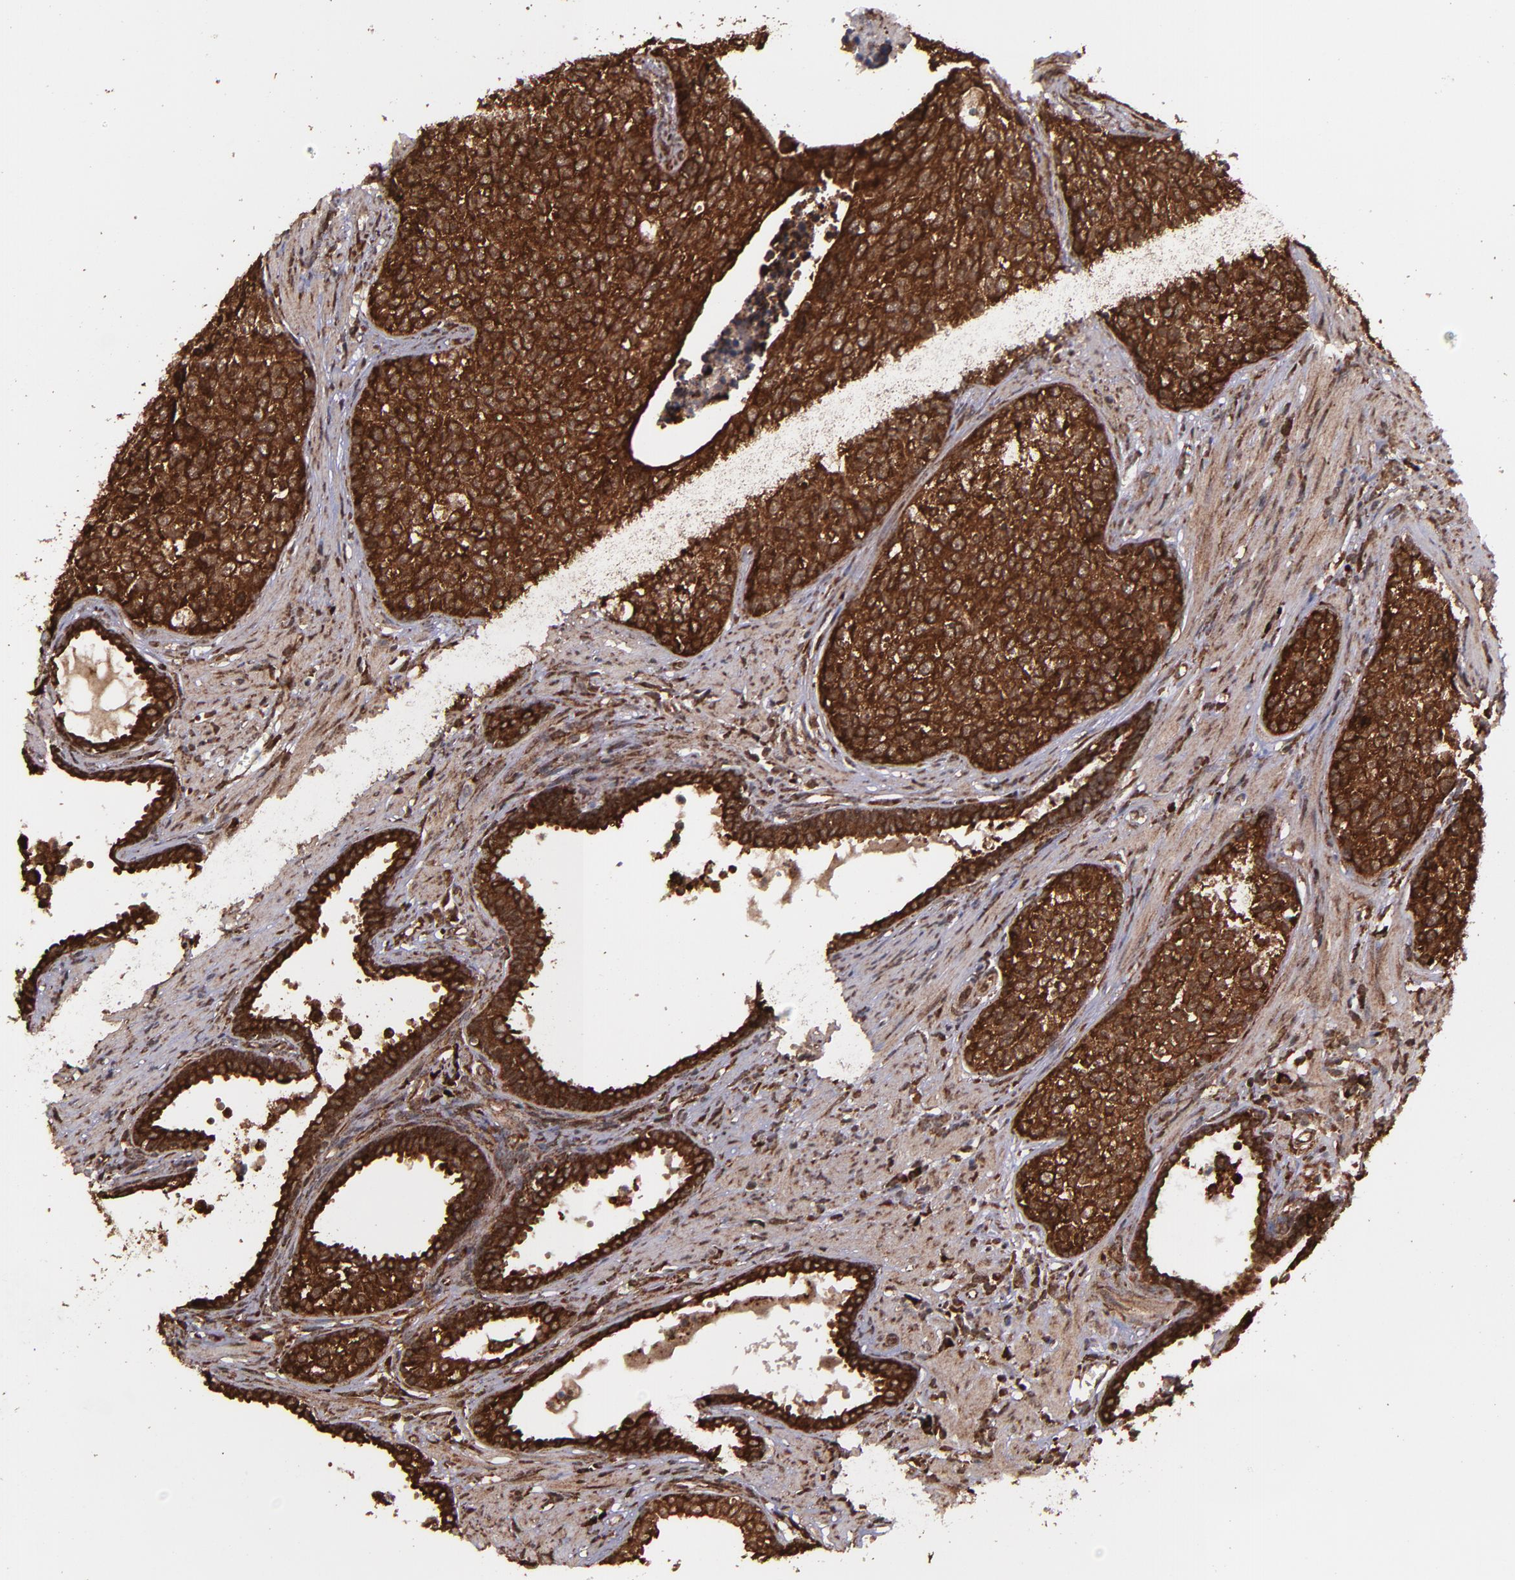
{"staining": {"intensity": "strong", "quantity": ">75%", "location": "cytoplasmic/membranous,nuclear"}, "tissue": "urothelial cancer", "cell_type": "Tumor cells", "image_type": "cancer", "snomed": [{"axis": "morphology", "description": "Urothelial carcinoma, High grade"}, {"axis": "topography", "description": "Urinary bladder"}], "caption": "A histopathology image of high-grade urothelial carcinoma stained for a protein shows strong cytoplasmic/membranous and nuclear brown staining in tumor cells.", "gene": "EIF4ENIF1", "patient": {"sex": "male", "age": 81}}